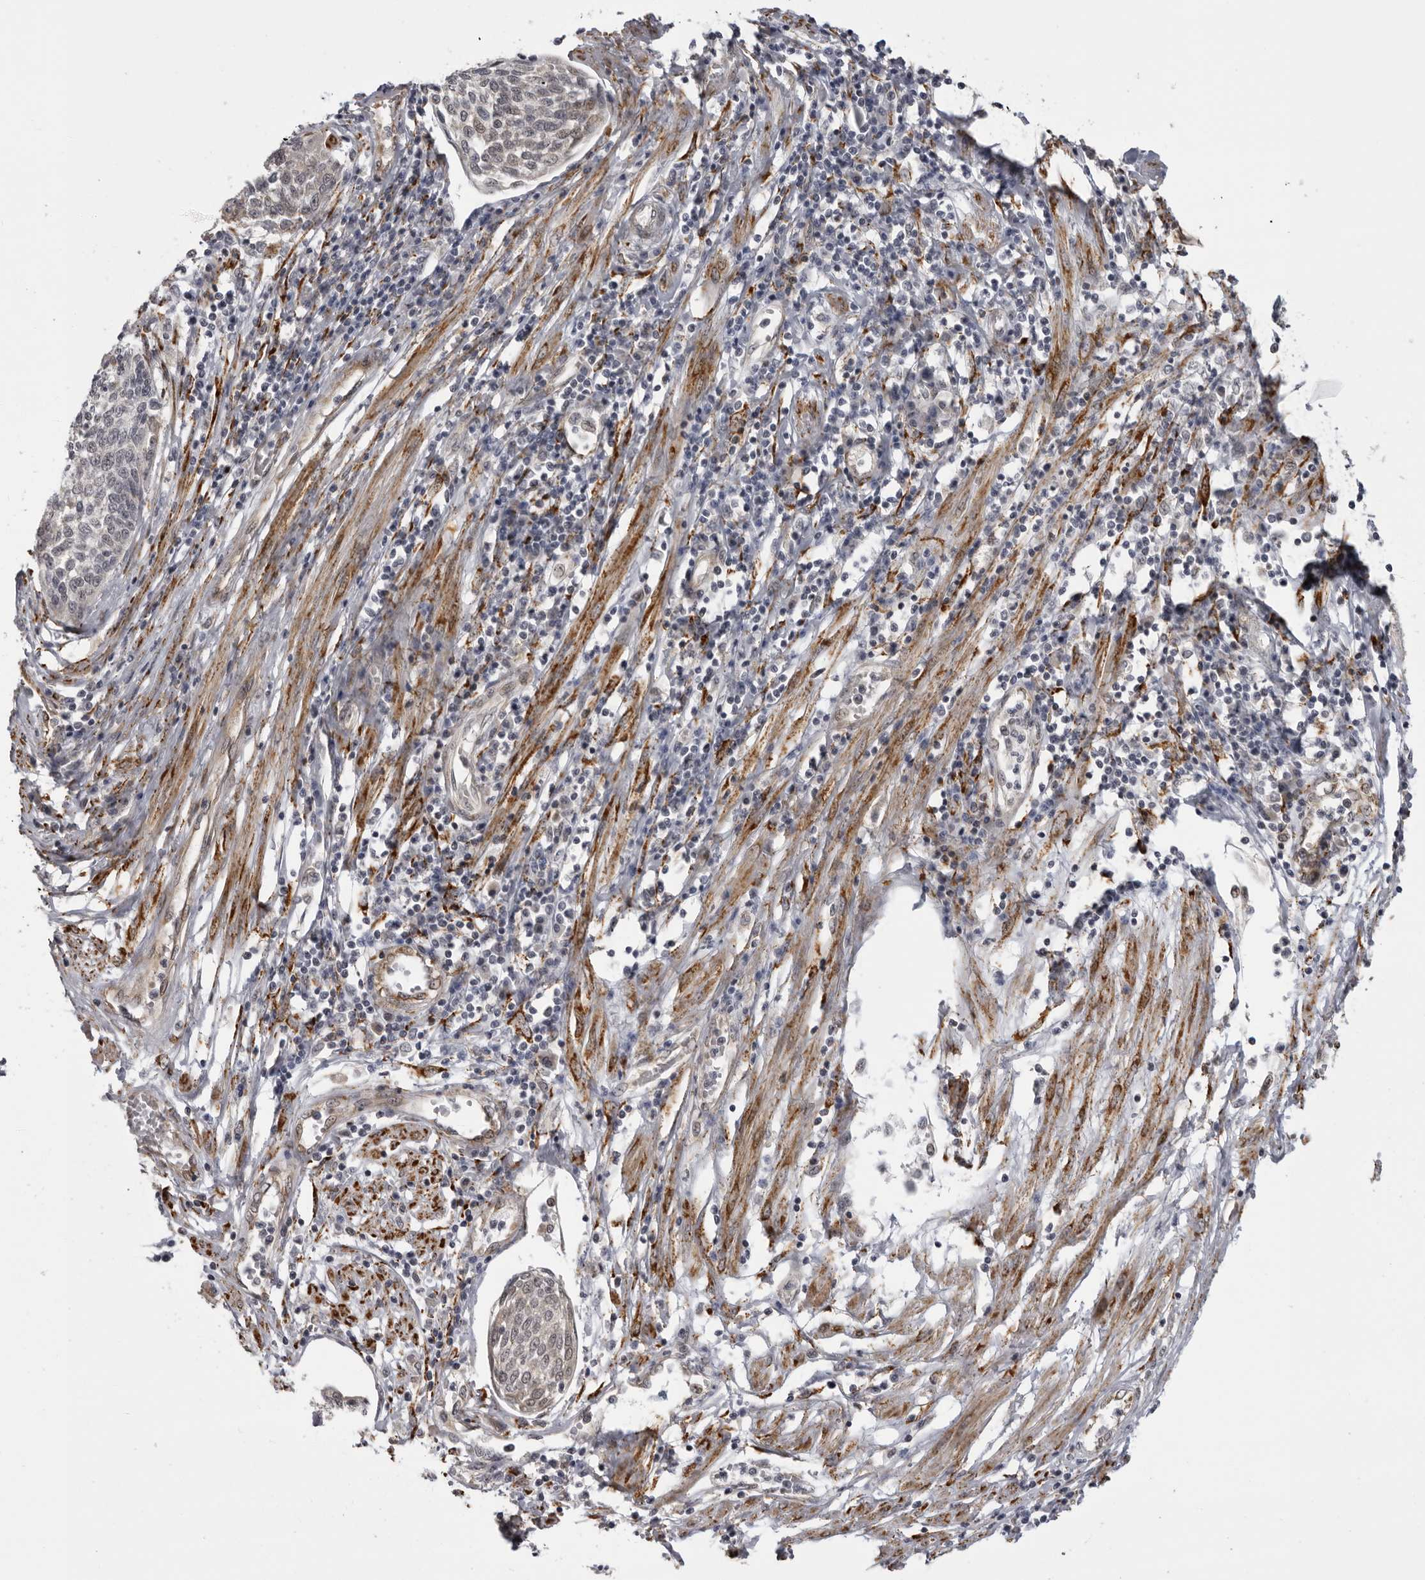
{"staining": {"intensity": "negative", "quantity": "none", "location": "none"}, "tissue": "cervical cancer", "cell_type": "Tumor cells", "image_type": "cancer", "snomed": [{"axis": "morphology", "description": "Squamous cell carcinoma, NOS"}, {"axis": "topography", "description": "Cervix"}], "caption": "Immunohistochemistry of cervical cancer (squamous cell carcinoma) exhibits no staining in tumor cells.", "gene": "DNAH14", "patient": {"sex": "female", "age": 34}}